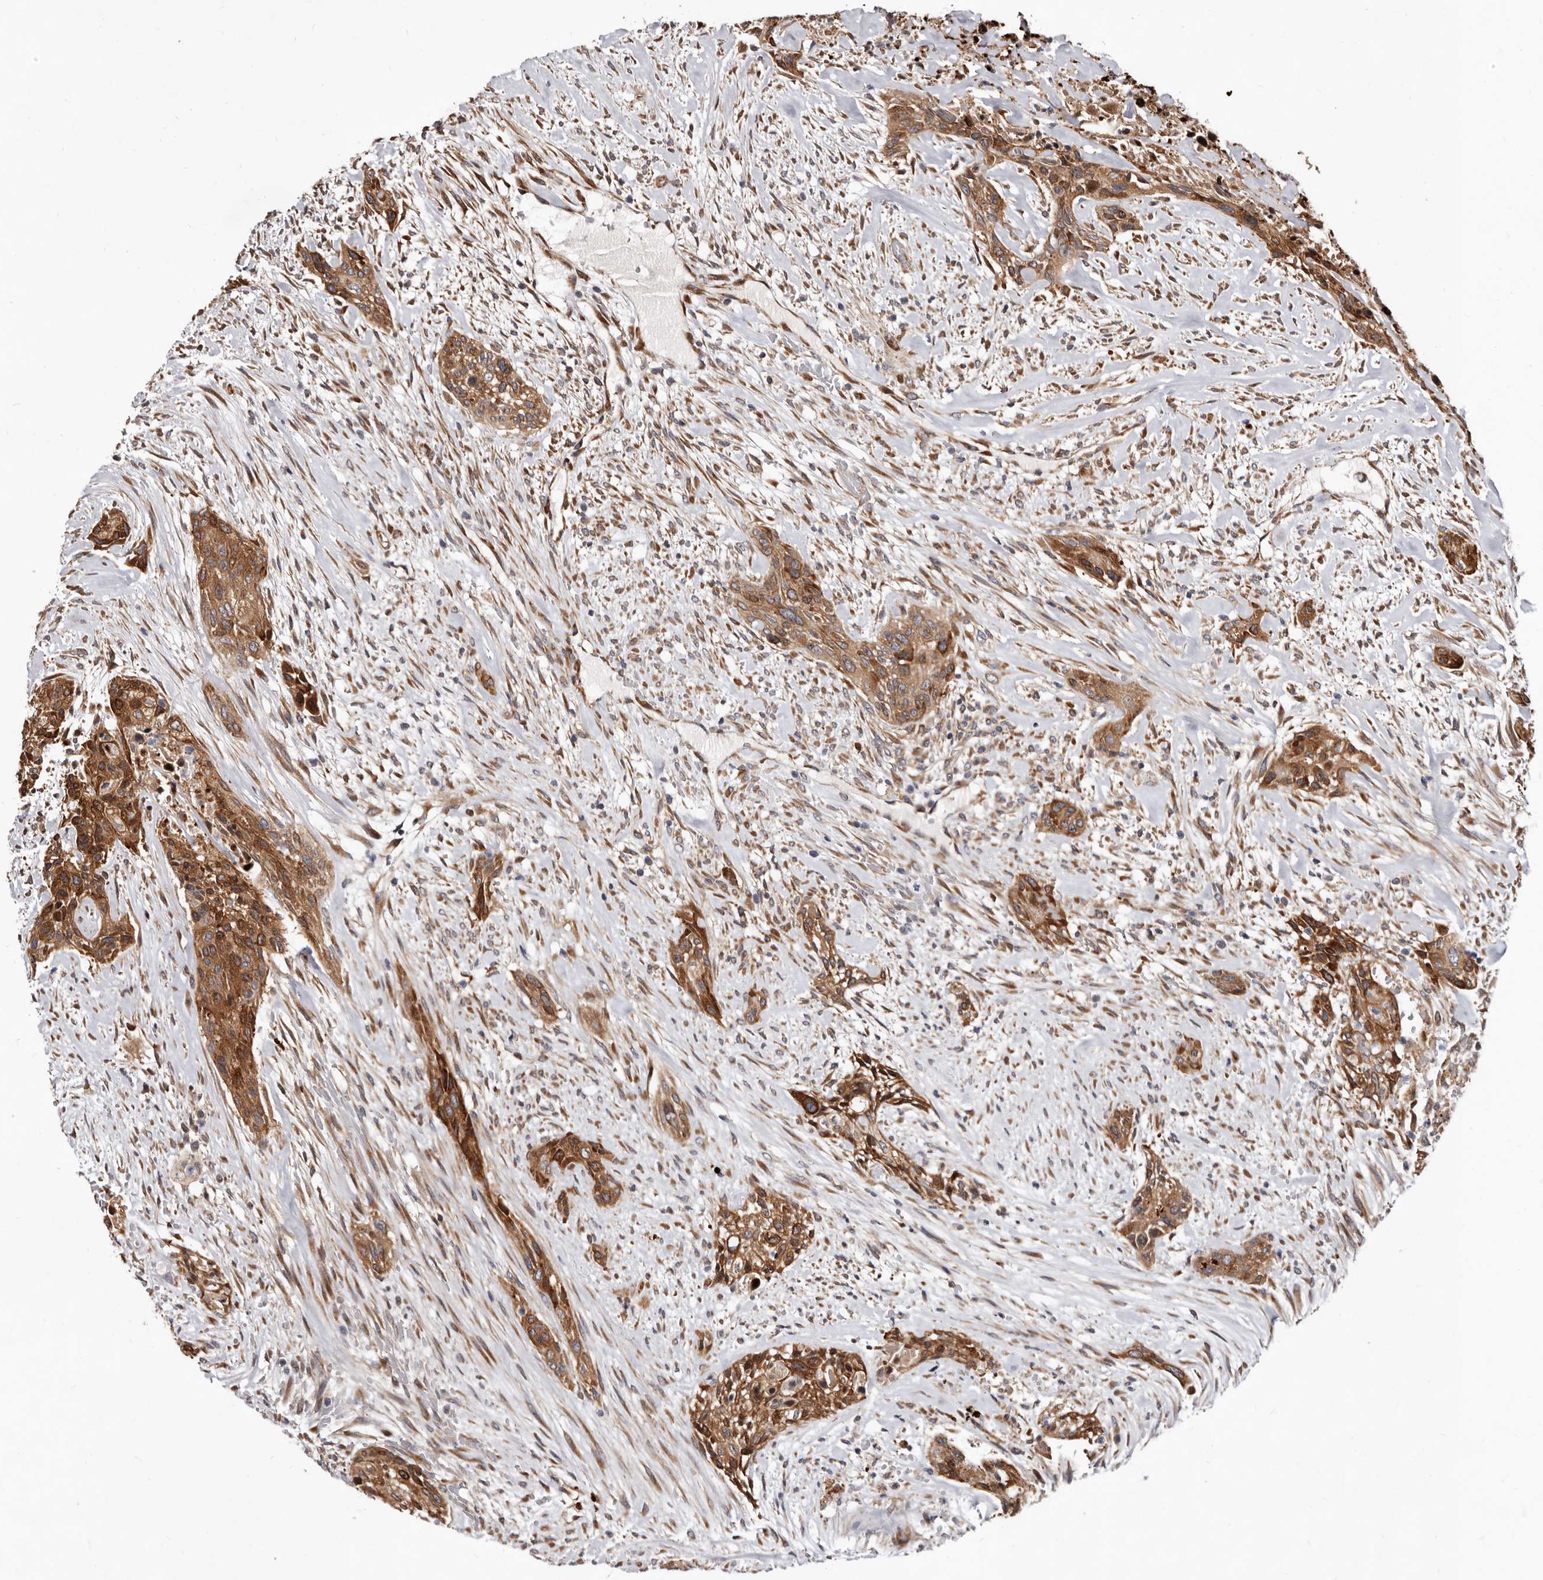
{"staining": {"intensity": "strong", "quantity": ">75%", "location": "cytoplasmic/membranous"}, "tissue": "urothelial cancer", "cell_type": "Tumor cells", "image_type": "cancer", "snomed": [{"axis": "morphology", "description": "Urothelial carcinoma, High grade"}, {"axis": "topography", "description": "Urinary bladder"}], "caption": "Human urothelial cancer stained for a protein (brown) displays strong cytoplasmic/membranous positive positivity in about >75% of tumor cells.", "gene": "WEE2", "patient": {"sex": "male", "age": 35}}